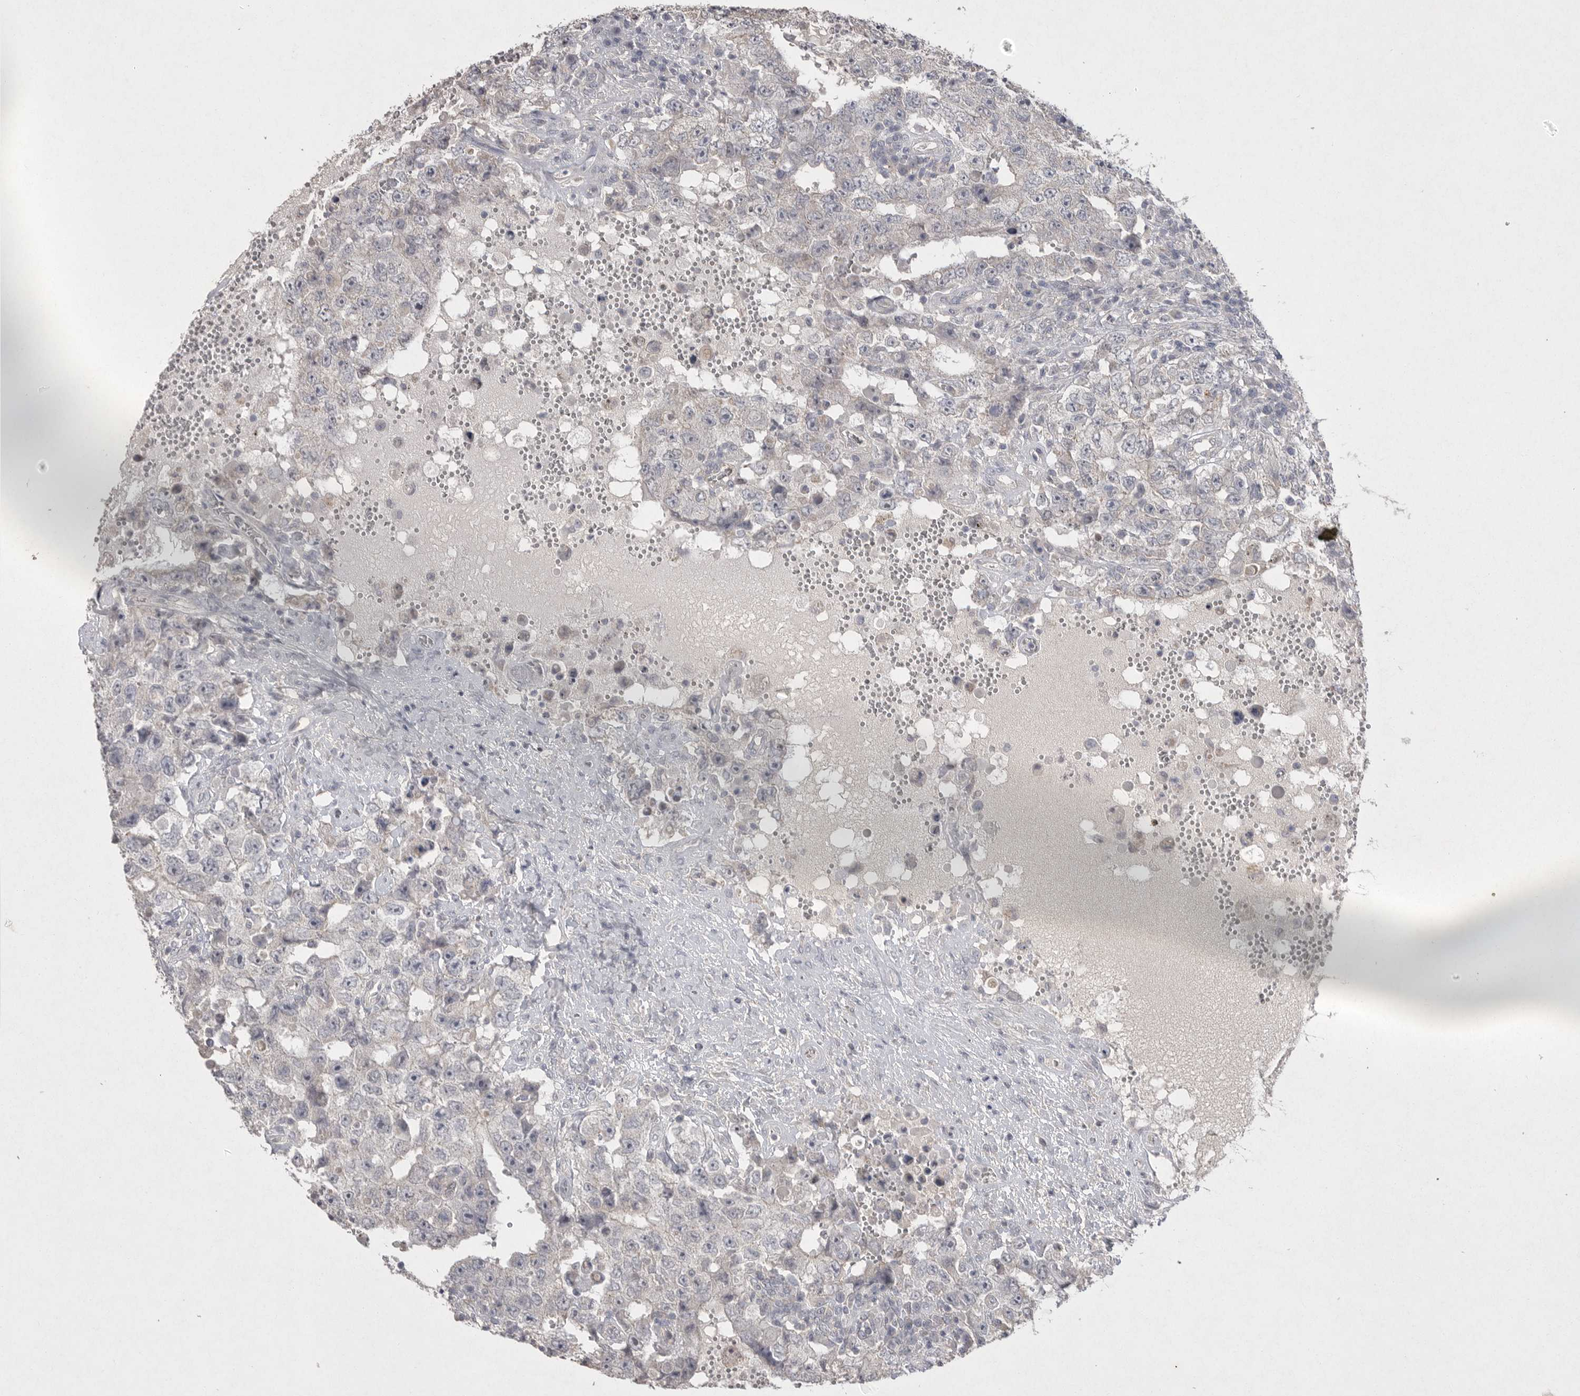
{"staining": {"intensity": "negative", "quantity": "none", "location": "none"}, "tissue": "testis cancer", "cell_type": "Tumor cells", "image_type": "cancer", "snomed": [{"axis": "morphology", "description": "Carcinoma, Embryonal, NOS"}, {"axis": "topography", "description": "Testis"}], "caption": "Immunohistochemical staining of human testis embryonal carcinoma demonstrates no significant expression in tumor cells. (DAB immunohistochemistry (IHC) visualized using brightfield microscopy, high magnification).", "gene": "VANGL2", "patient": {"sex": "male", "age": 26}}